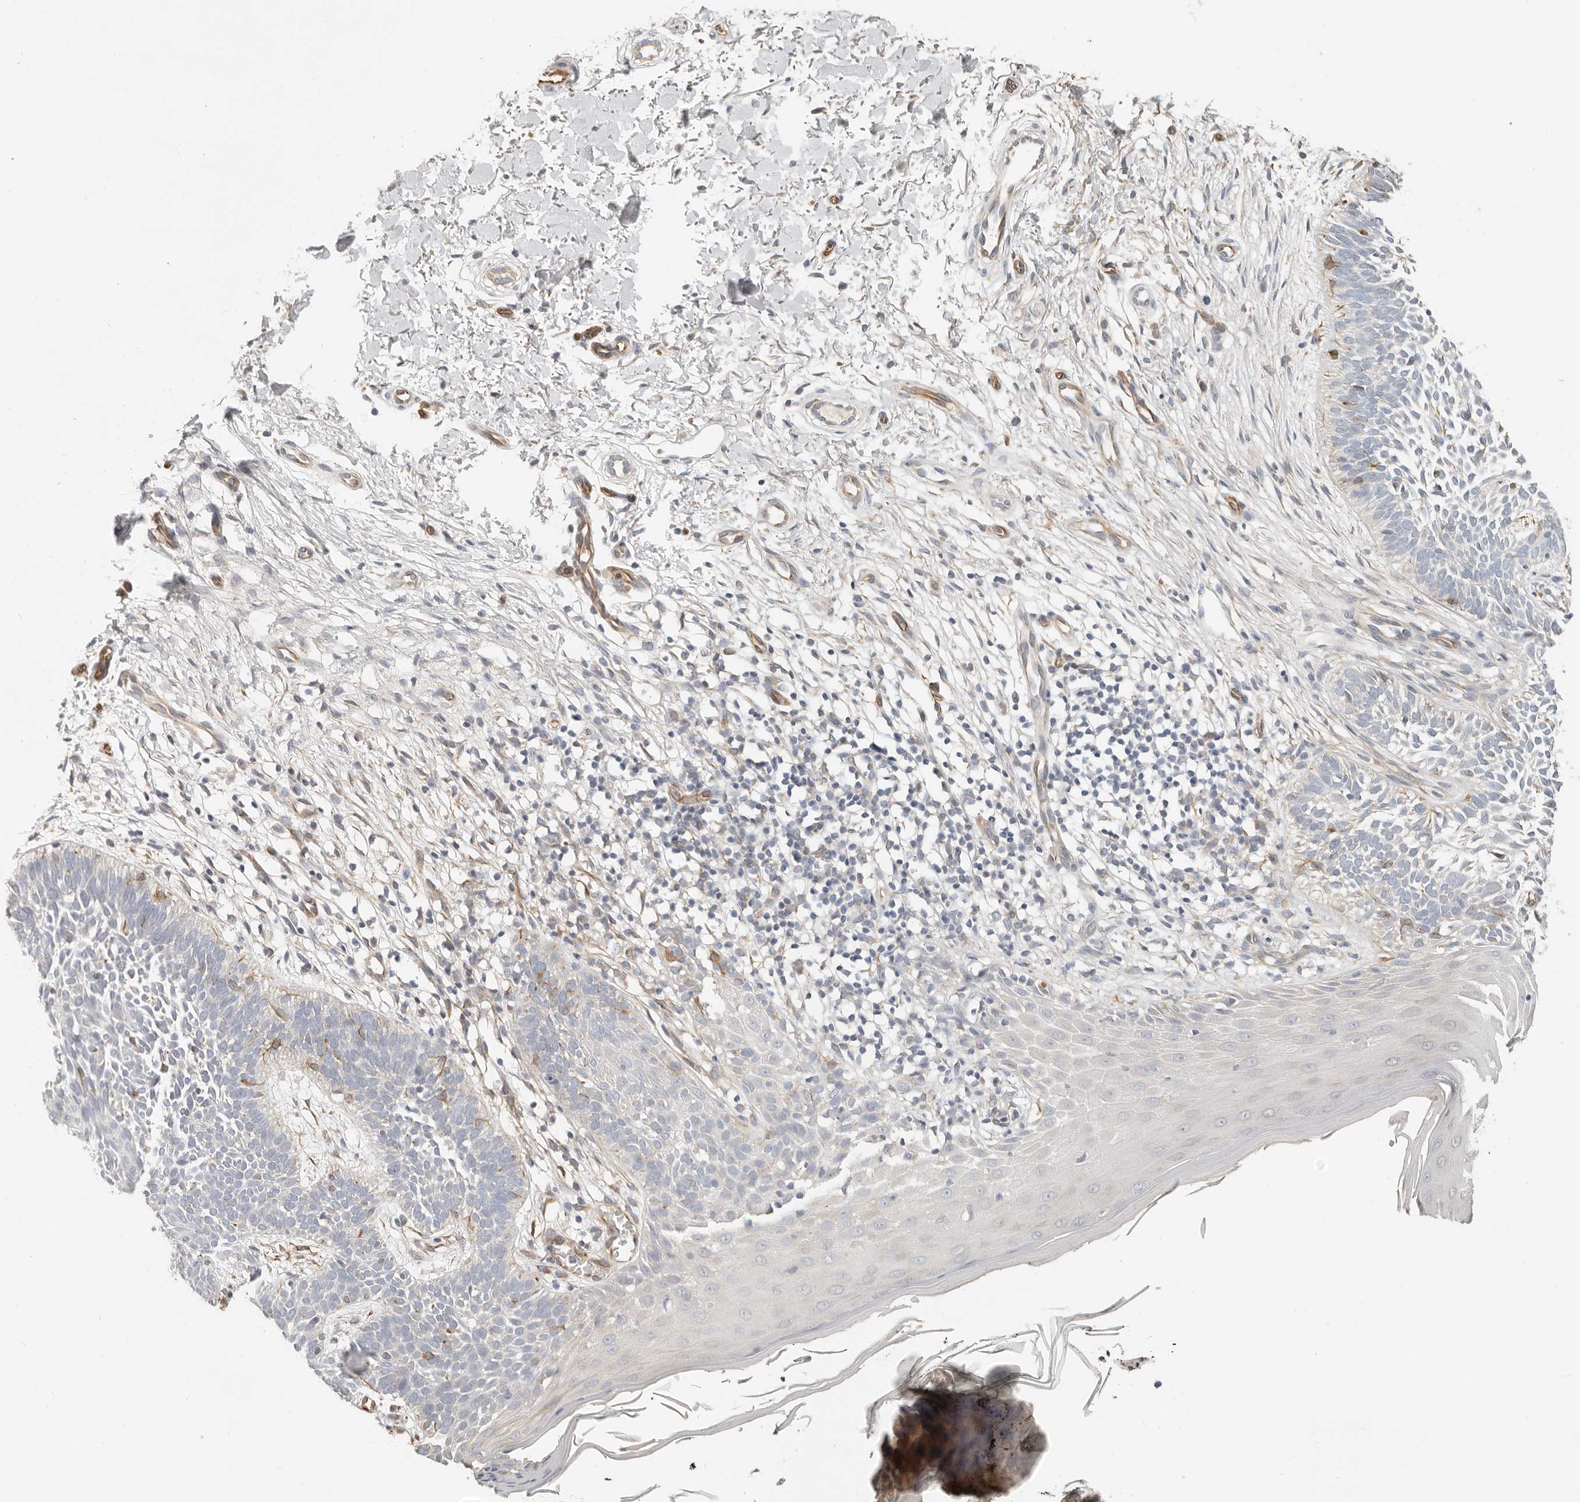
{"staining": {"intensity": "negative", "quantity": "none", "location": "none"}, "tissue": "skin cancer", "cell_type": "Tumor cells", "image_type": "cancer", "snomed": [{"axis": "morphology", "description": "Basal cell carcinoma"}, {"axis": "topography", "description": "Skin"}], "caption": "There is no significant expression in tumor cells of skin basal cell carcinoma.", "gene": "SPRING1", "patient": {"sex": "female", "age": 64}}